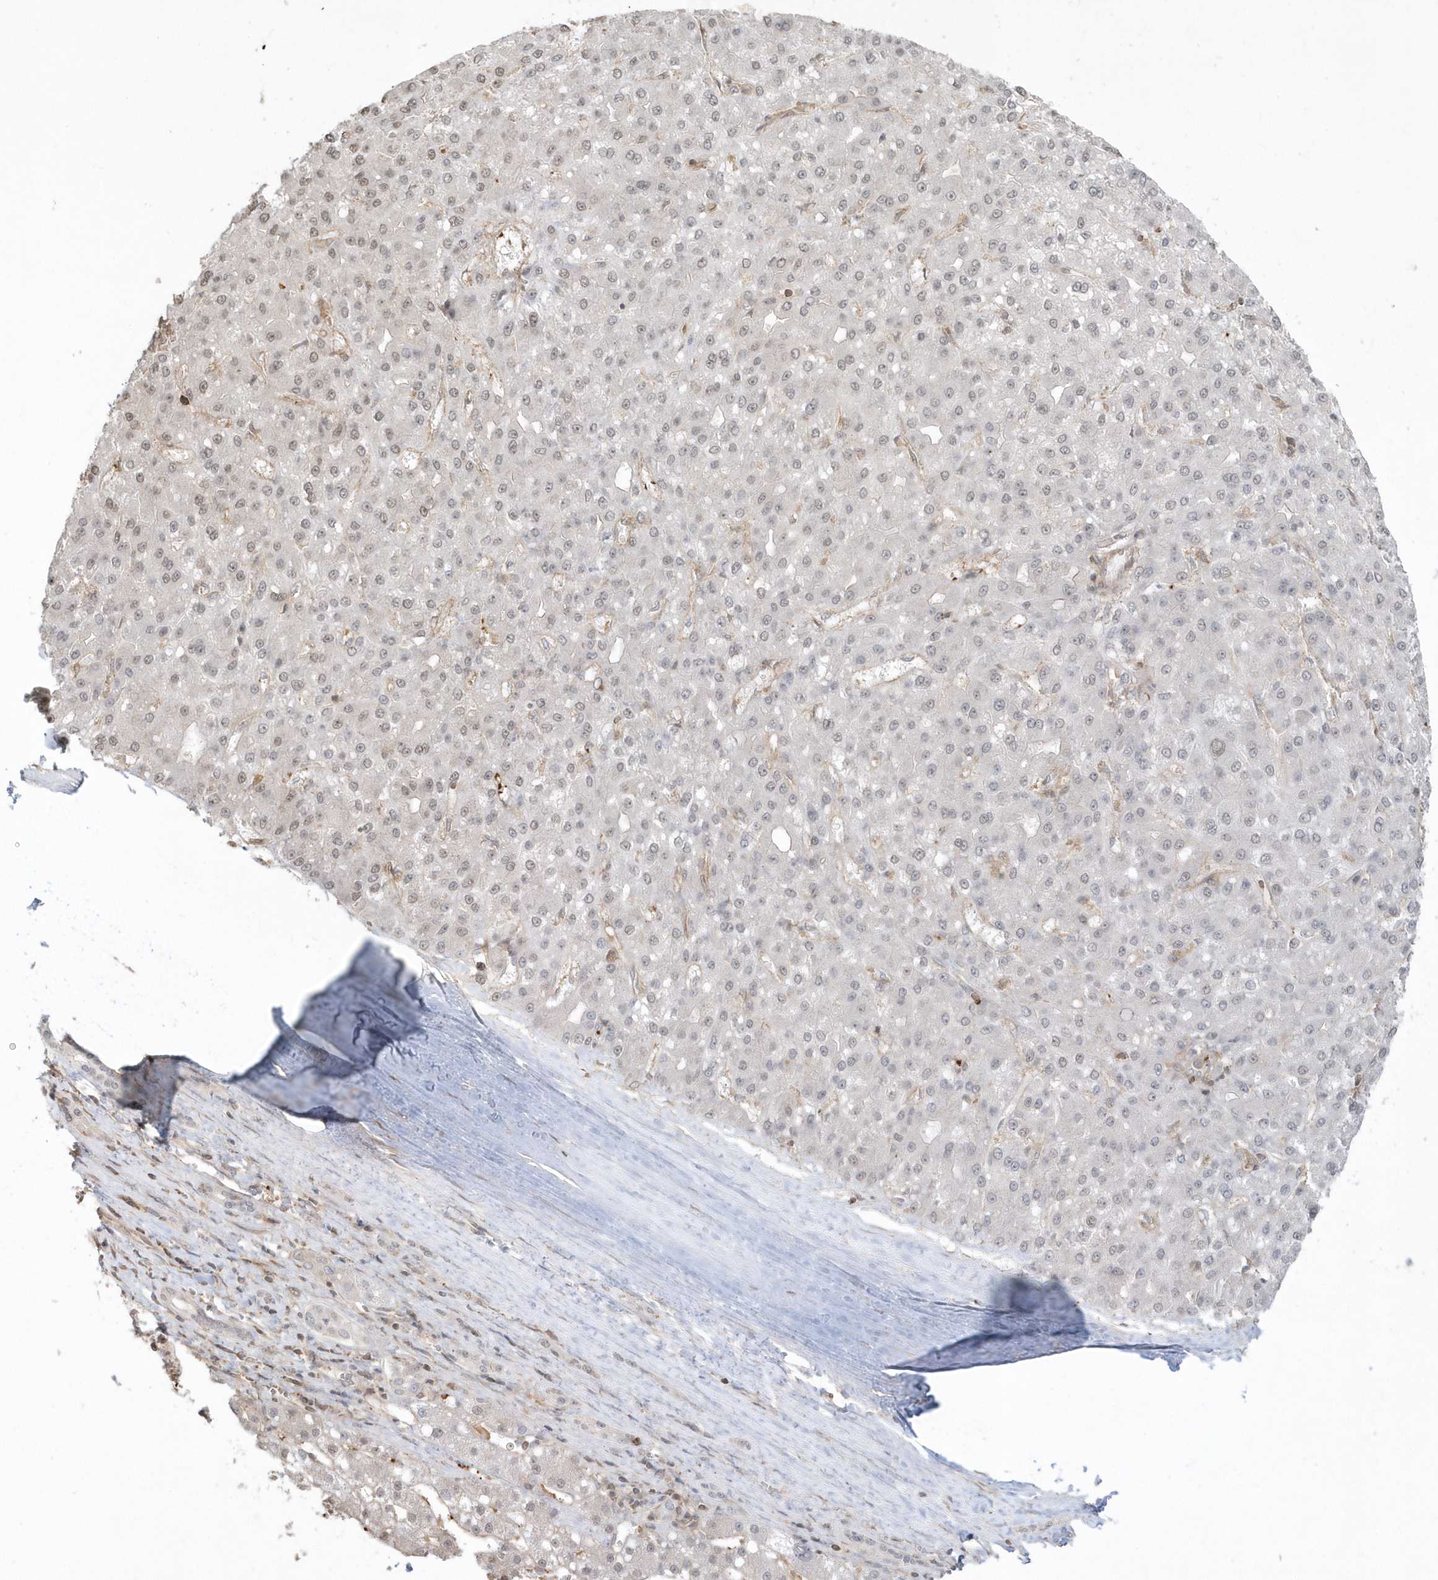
{"staining": {"intensity": "weak", "quantity": "<25%", "location": "nuclear"}, "tissue": "liver cancer", "cell_type": "Tumor cells", "image_type": "cancer", "snomed": [{"axis": "morphology", "description": "Carcinoma, Hepatocellular, NOS"}, {"axis": "topography", "description": "Liver"}], "caption": "Liver hepatocellular carcinoma was stained to show a protein in brown. There is no significant staining in tumor cells.", "gene": "BSN", "patient": {"sex": "male", "age": 67}}